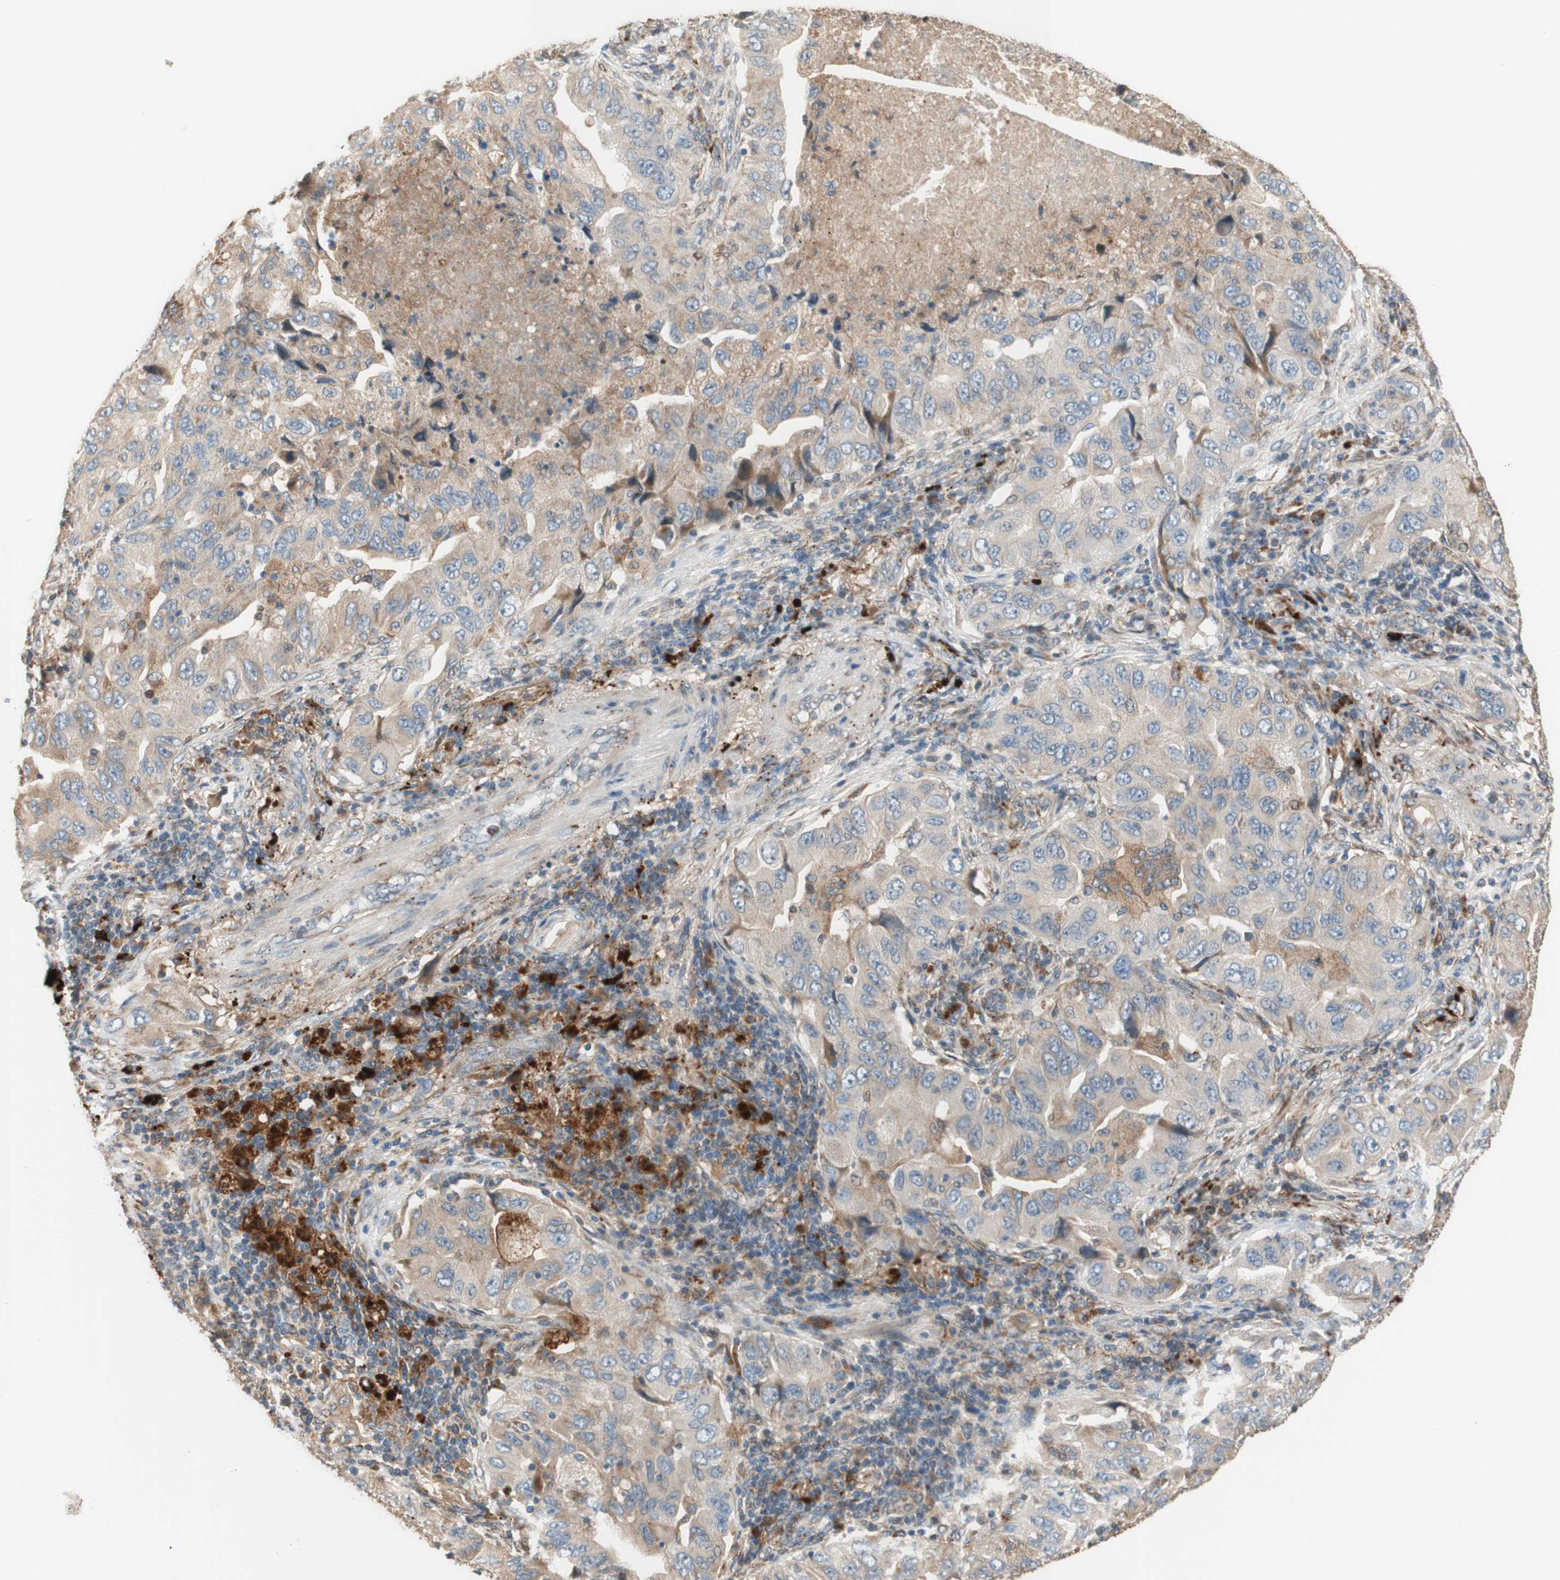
{"staining": {"intensity": "weak", "quantity": ">75%", "location": "nuclear"}, "tissue": "lung cancer", "cell_type": "Tumor cells", "image_type": "cancer", "snomed": [{"axis": "morphology", "description": "Adenocarcinoma, NOS"}, {"axis": "topography", "description": "Lung"}], "caption": "Immunohistochemistry of lung cancer demonstrates low levels of weak nuclear expression in about >75% of tumor cells.", "gene": "PTPN21", "patient": {"sex": "female", "age": 65}}